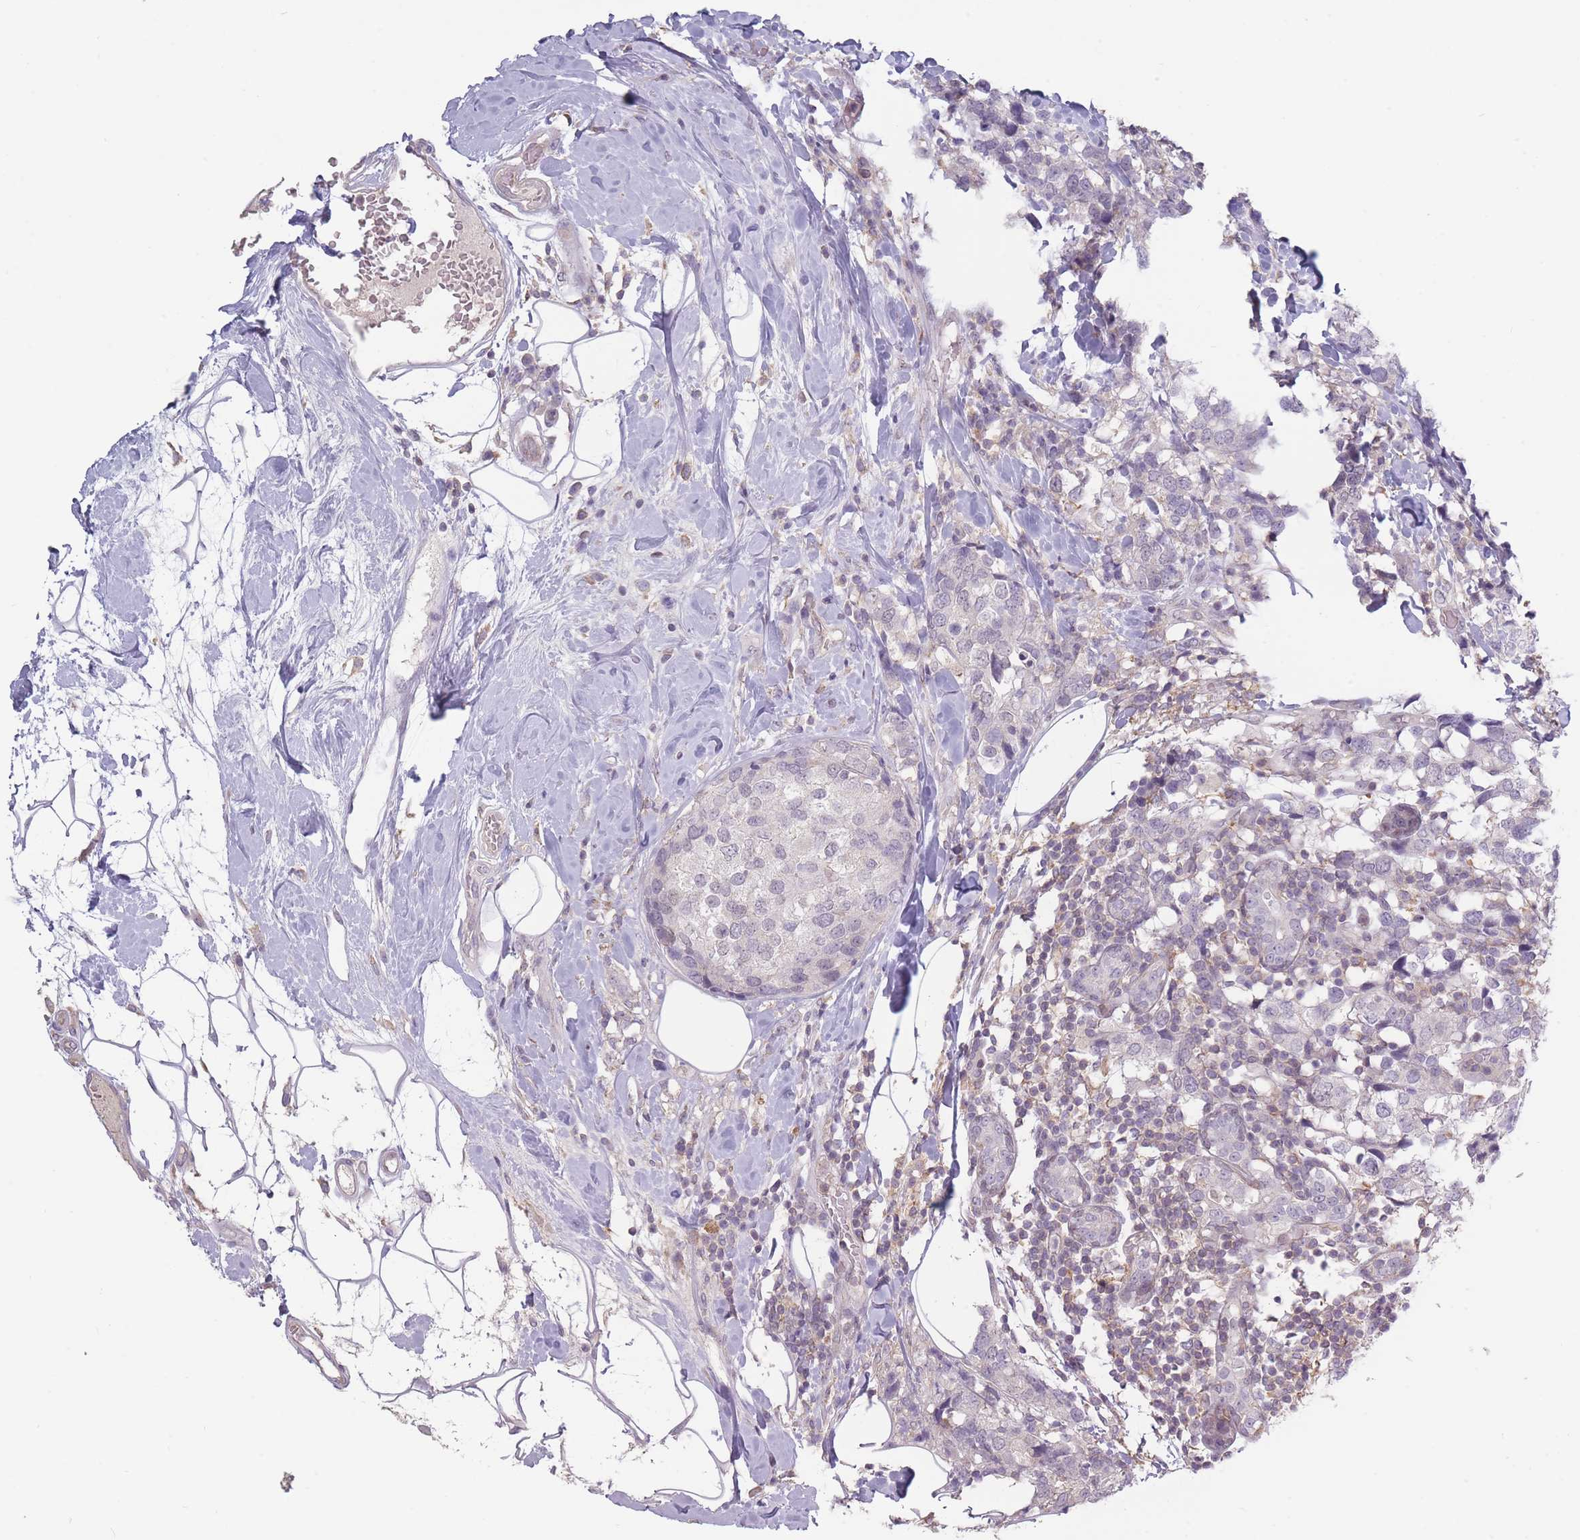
{"staining": {"intensity": "negative", "quantity": "none", "location": "none"}, "tissue": "breast cancer", "cell_type": "Tumor cells", "image_type": "cancer", "snomed": [{"axis": "morphology", "description": "Lobular carcinoma"}, {"axis": "topography", "description": "Breast"}], "caption": "DAB (3,3'-diaminobenzidine) immunohistochemical staining of human breast lobular carcinoma displays no significant staining in tumor cells.", "gene": "TET3", "patient": {"sex": "female", "age": 59}}